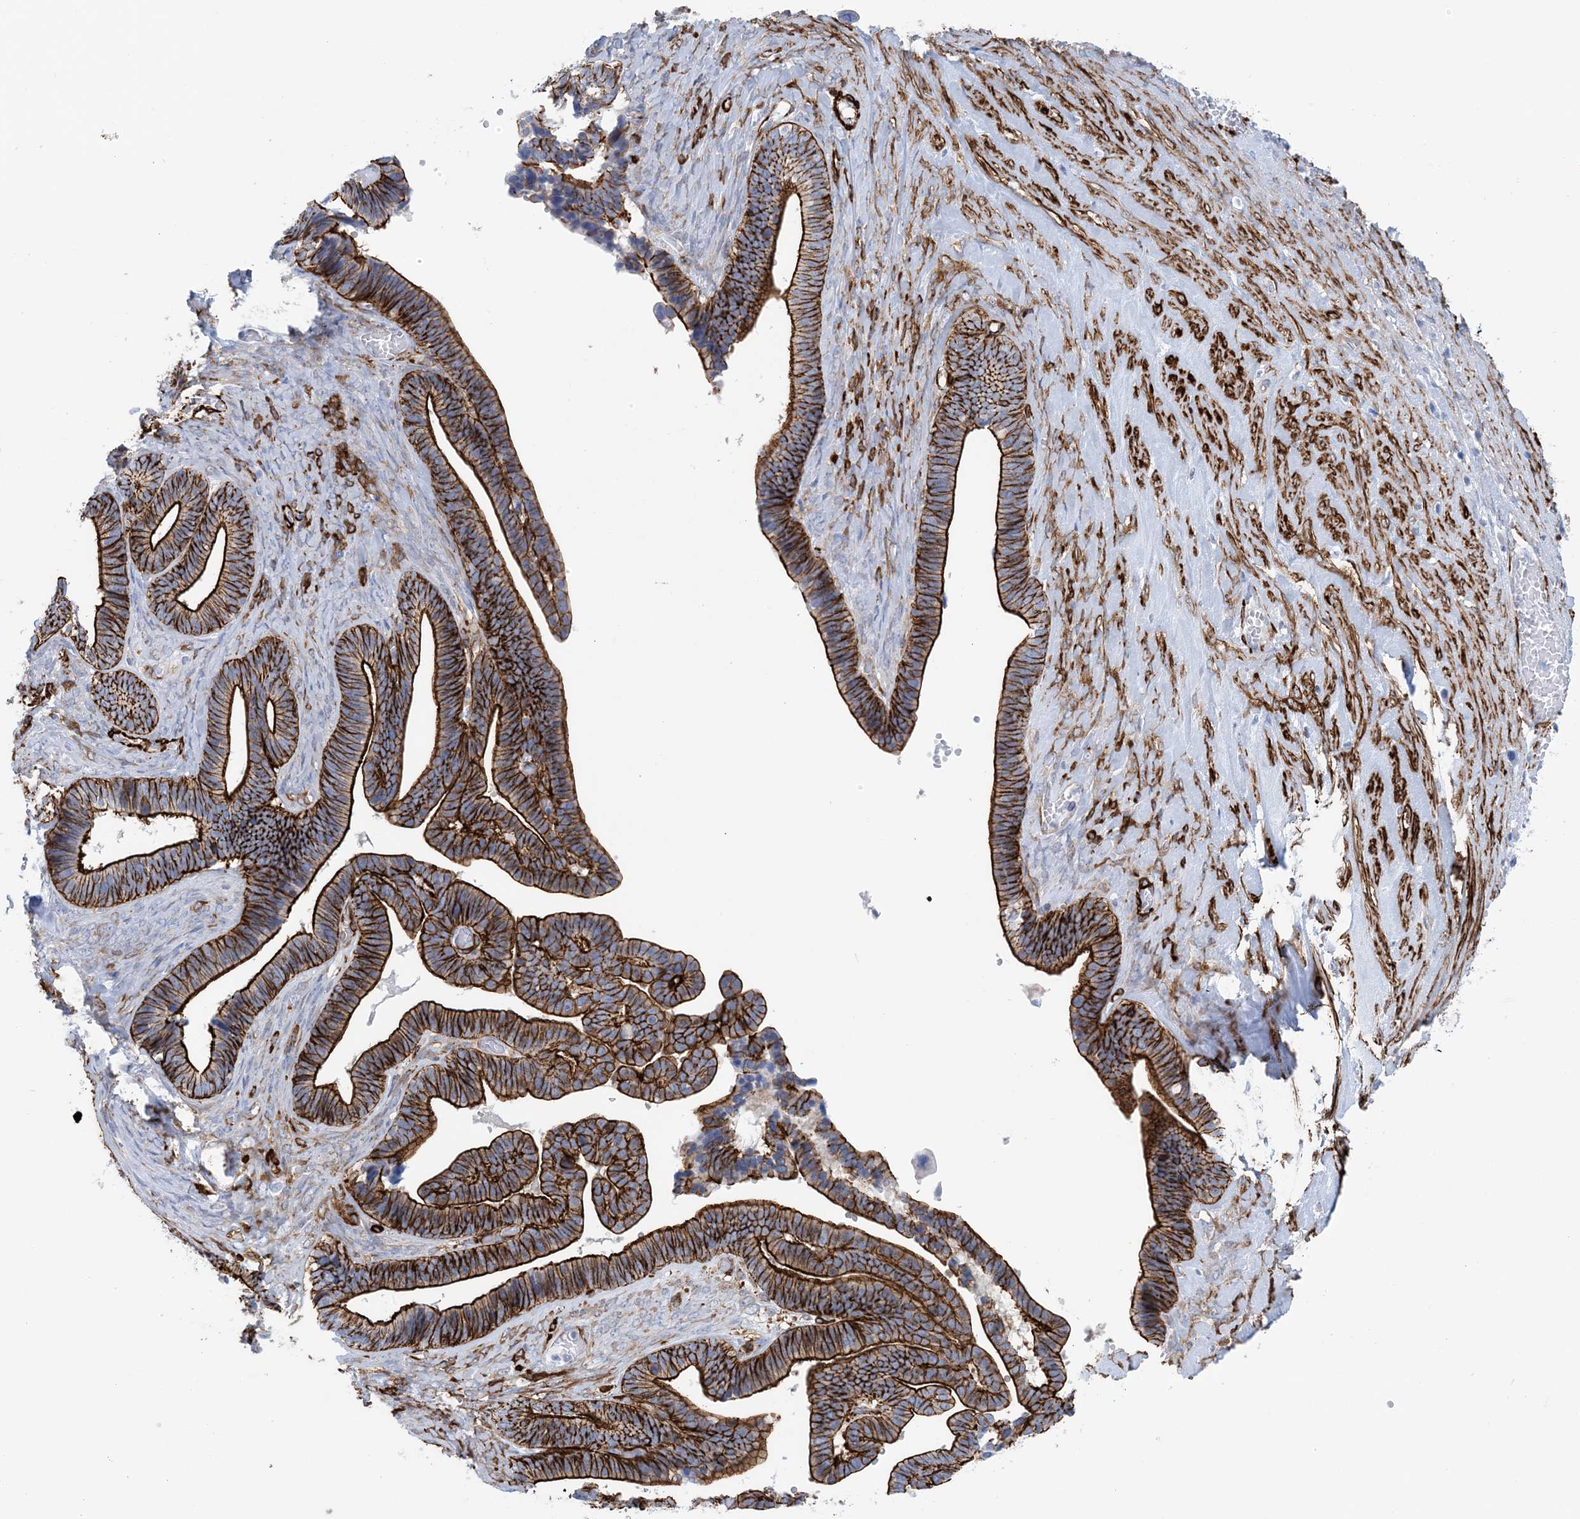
{"staining": {"intensity": "strong", "quantity": ">75%", "location": "cytoplasmic/membranous"}, "tissue": "ovarian cancer", "cell_type": "Tumor cells", "image_type": "cancer", "snomed": [{"axis": "morphology", "description": "Cystadenocarcinoma, serous, NOS"}, {"axis": "topography", "description": "Ovary"}], "caption": "Ovarian cancer (serous cystadenocarcinoma) stained with a brown dye demonstrates strong cytoplasmic/membranous positive expression in about >75% of tumor cells.", "gene": "SHANK1", "patient": {"sex": "female", "age": 56}}